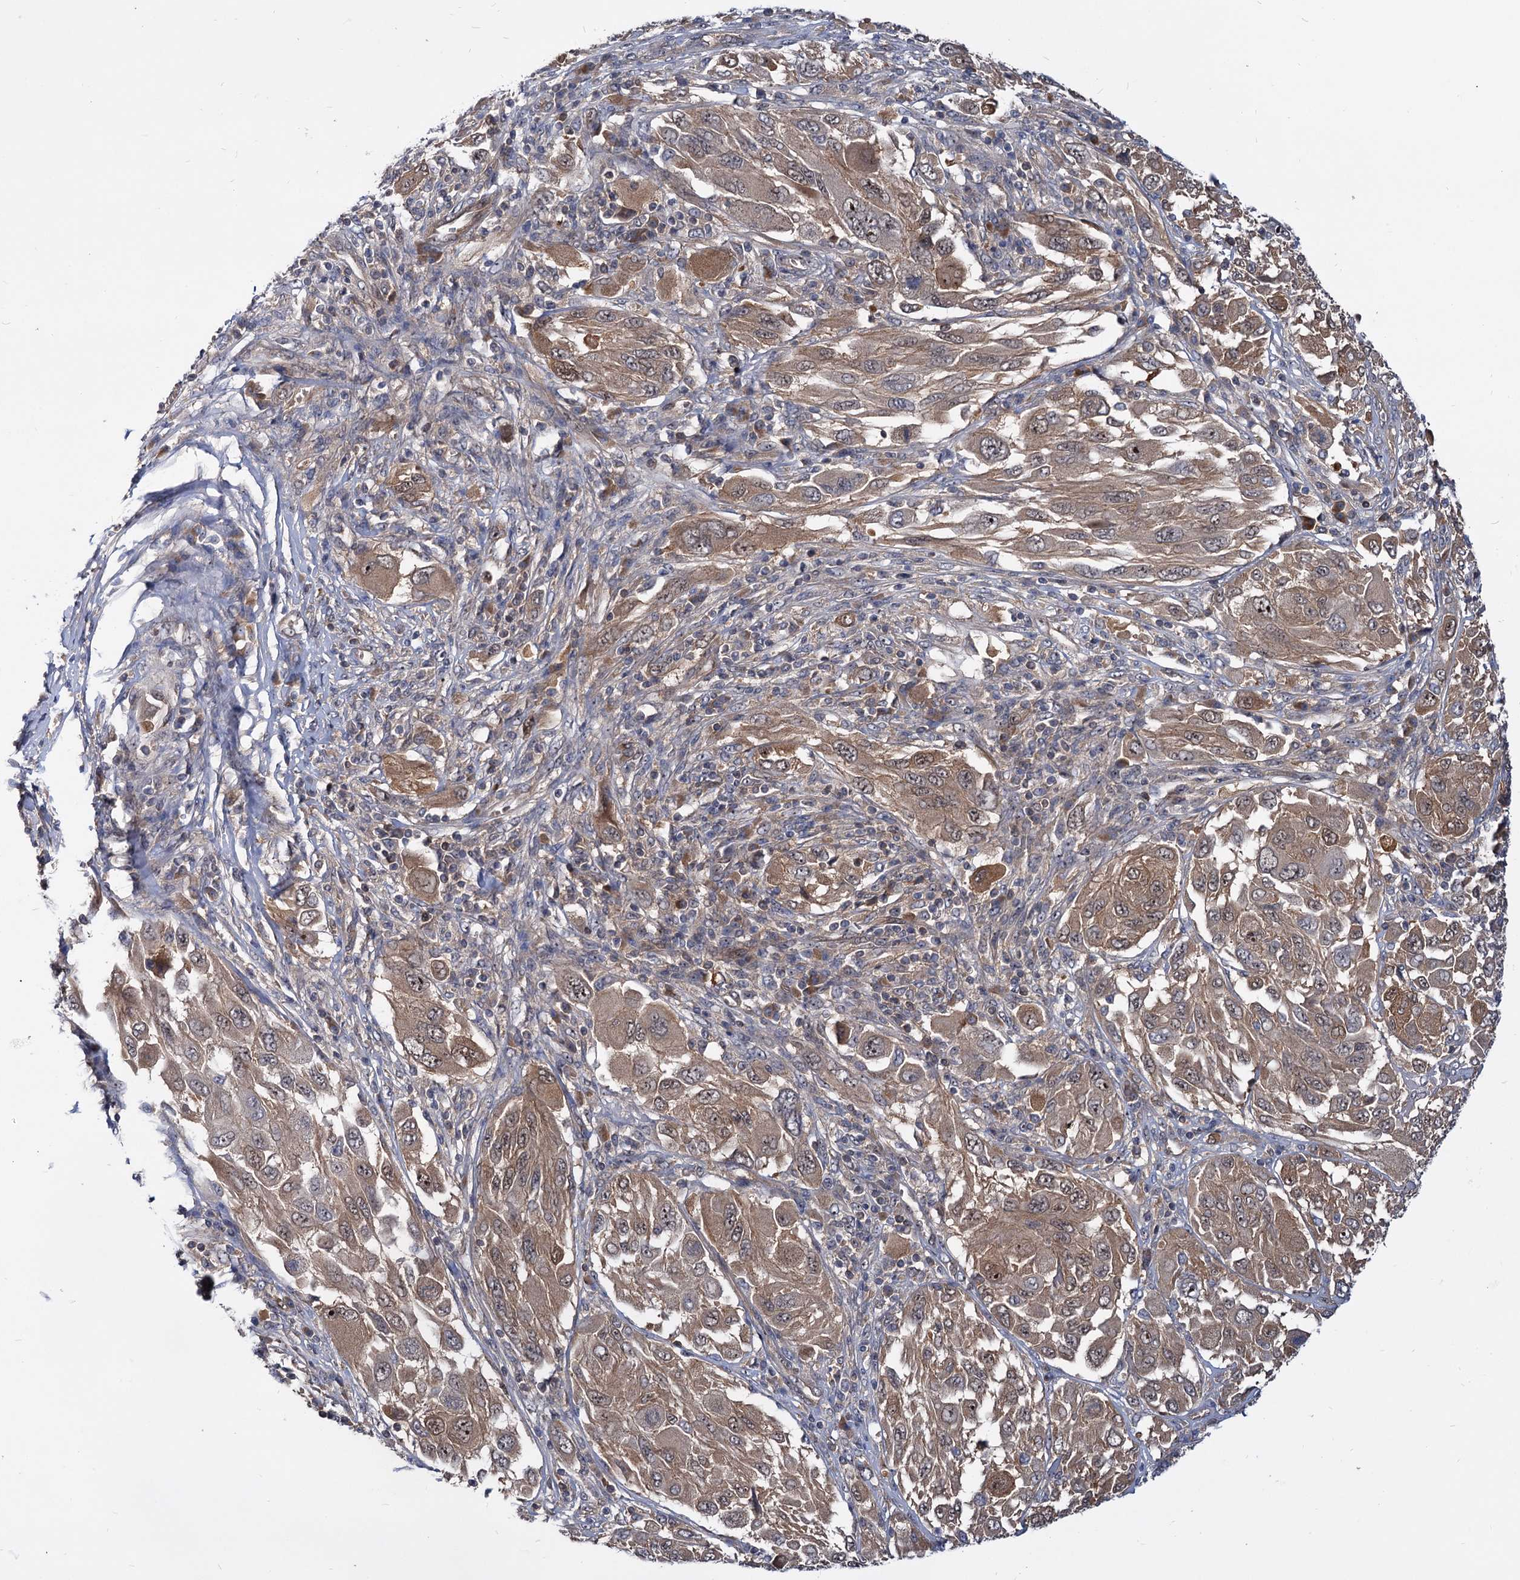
{"staining": {"intensity": "moderate", "quantity": ">75%", "location": "cytoplasmic/membranous,nuclear"}, "tissue": "melanoma", "cell_type": "Tumor cells", "image_type": "cancer", "snomed": [{"axis": "morphology", "description": "Malignant melanoma, NOS"}, {"axis": "topography", "description": "Skin"}], "caption": "Tumor cells demonstrate medium levels of moderate cytoplasmic/membranous and nuclear staining in approximately >75% of cells in melanoma.", "gene": "SNX15", "patient": {"sex": "female", "age": 91}}